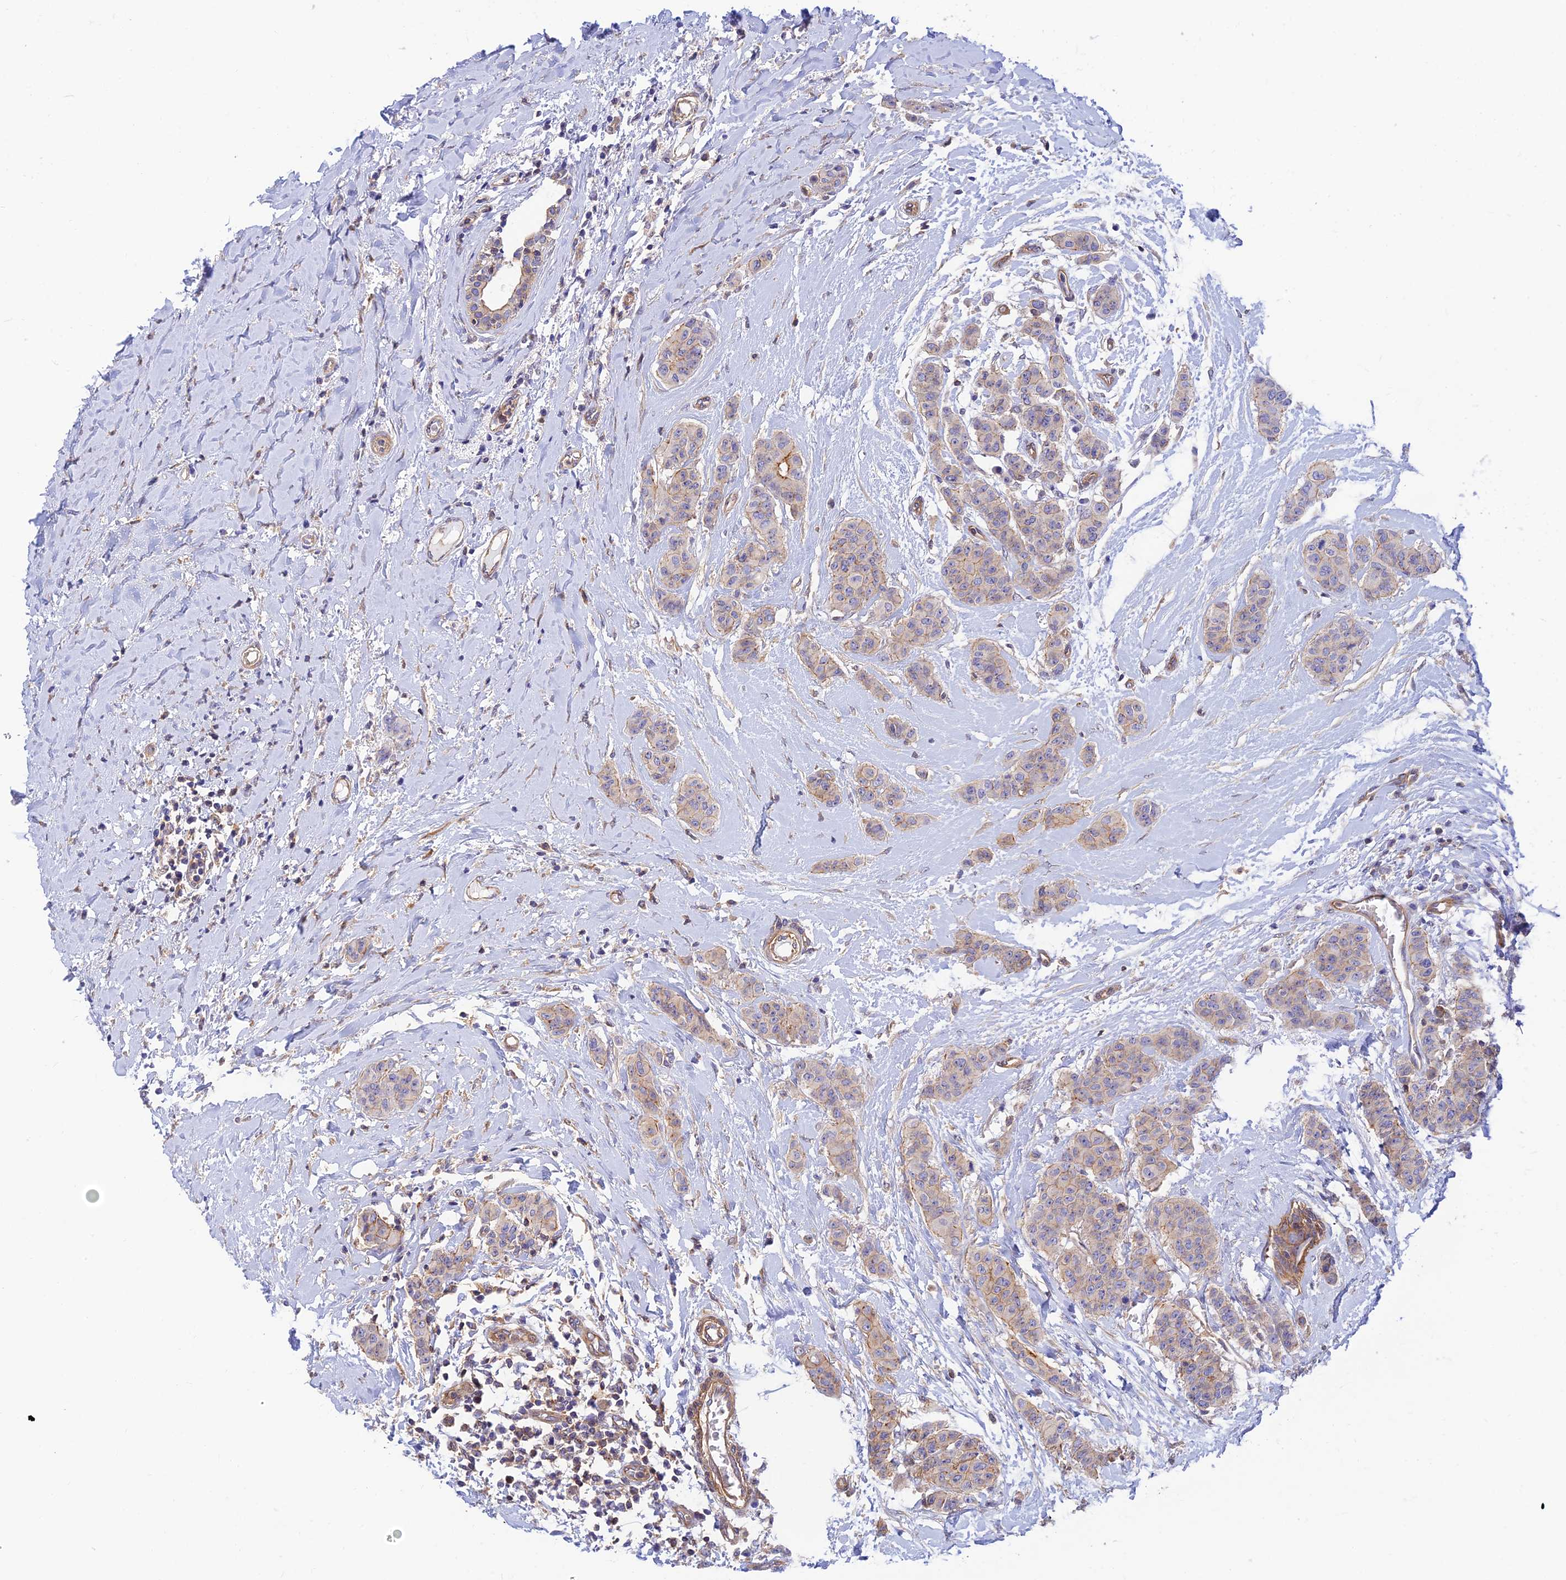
{"staining": {"intensity": "weak", "quantity": "<25%", "location": "cytoplasmic/membranous"}, "tissue": "breast cancer", "cell_type": "Tumor cells", "image_type": "cancer", "snomed": [{"axis": "morphology", "description": "Duct carcinoma"}, {"axis": "topography", "description": "Breast"}], "caption": "High magnification brightfield microscopy of breast cancer (intraductal carcinoma) stained with DAB (brown) and counterstained with hematoxylin (blue): tumor cells show no significant staining.", "gene": "PPP1R12C", "patient": {"sex": "female", "age": 40}}